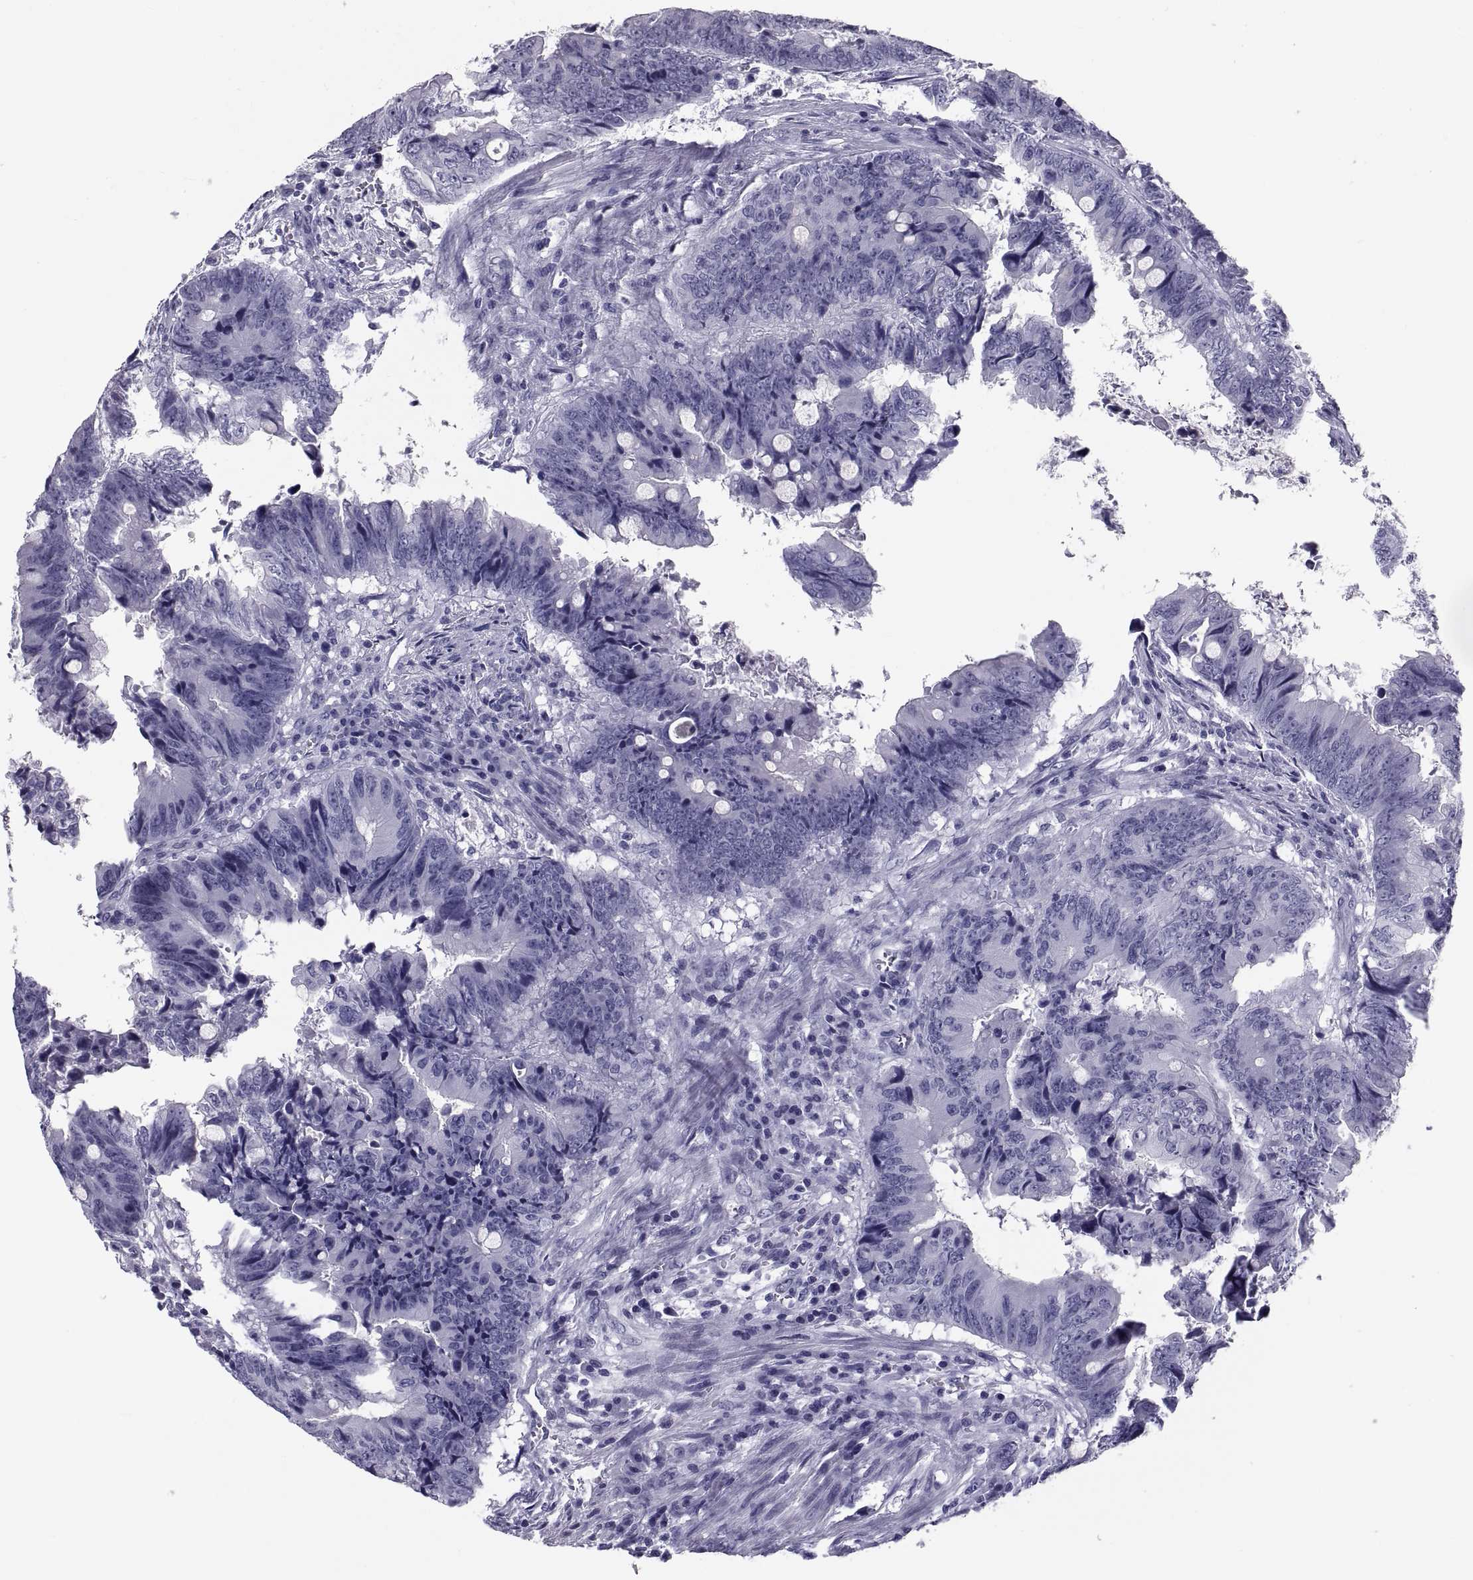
{"staining": {"intensity": "negative", "quantity": "none", "location": "none"}, "tissue": "colorectal cancer", "cell_type": "Tumor cells", "image_type": "cancer", "snomed": [{"axis": "morphology", "description": "Adenocarcinoma, NOS"}, {"axis": "topography", "description": "Colon"}], "caption": "Protein analysis of colorectal adenocarcinoma demonstrates no significant positivity in tumor cells.", "gene": "CRISP1", "patient": {"sex": "female", "age": 82}}